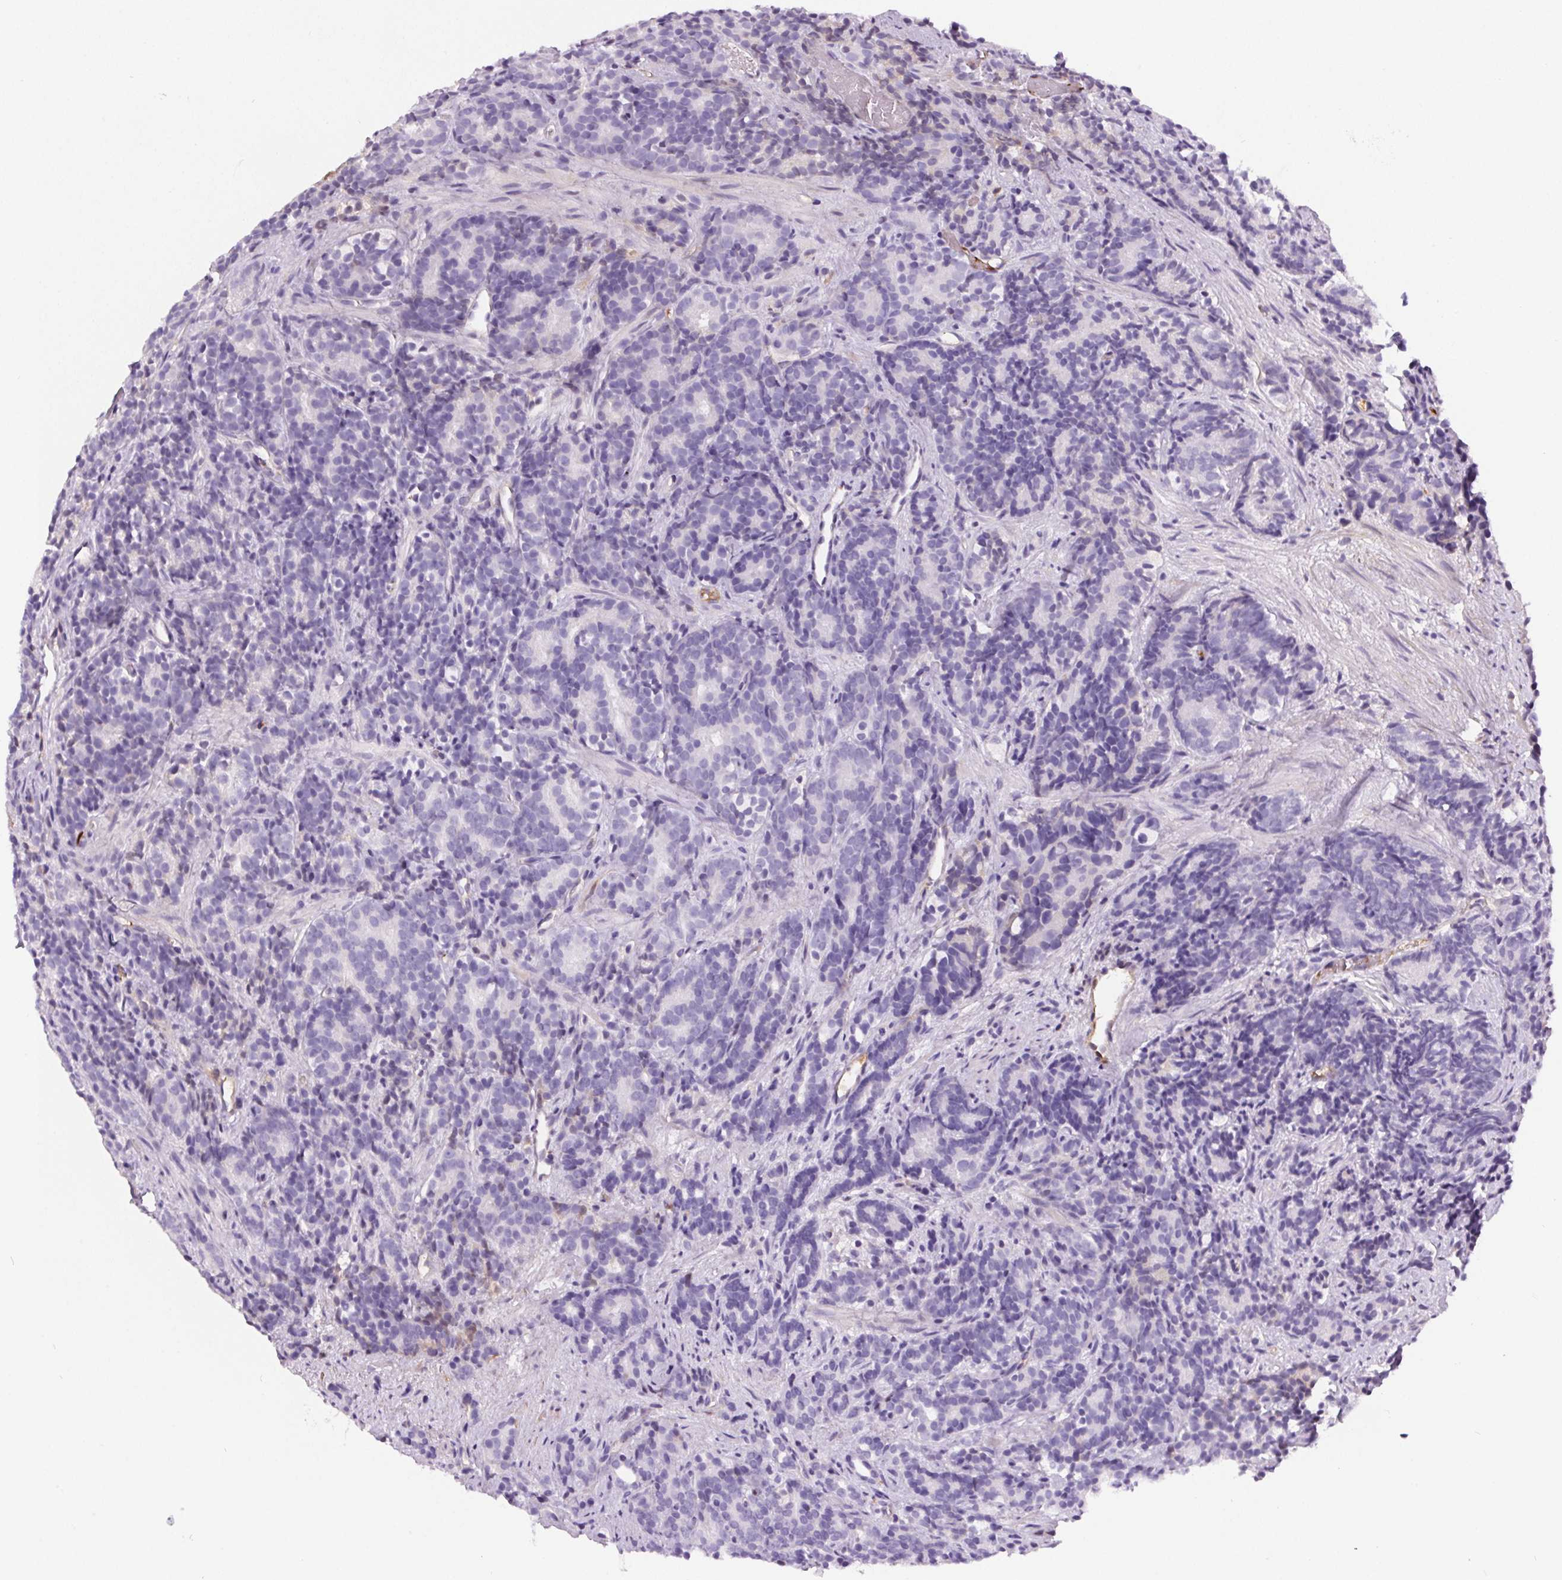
{"staining": {"intensity": "negative", "quantity": "none", "location": "none"}, "tissue": "prostate cancer", "cell_type": "Tumor cells", "image_type": "cancer", "snomed": [{"axis": "morphology", "description": "Adenocarcinoma, High grade"}, {"axis": "topography", "description": "Prostate"}], "caption": "IHC micrograph of human adenocarcinoma (high-grade) (prostate) stained for a protein (brown), which displays no staining in tumor cells.", "gene": "CD5L", "patient": {"sex": "male", "age": 84}}